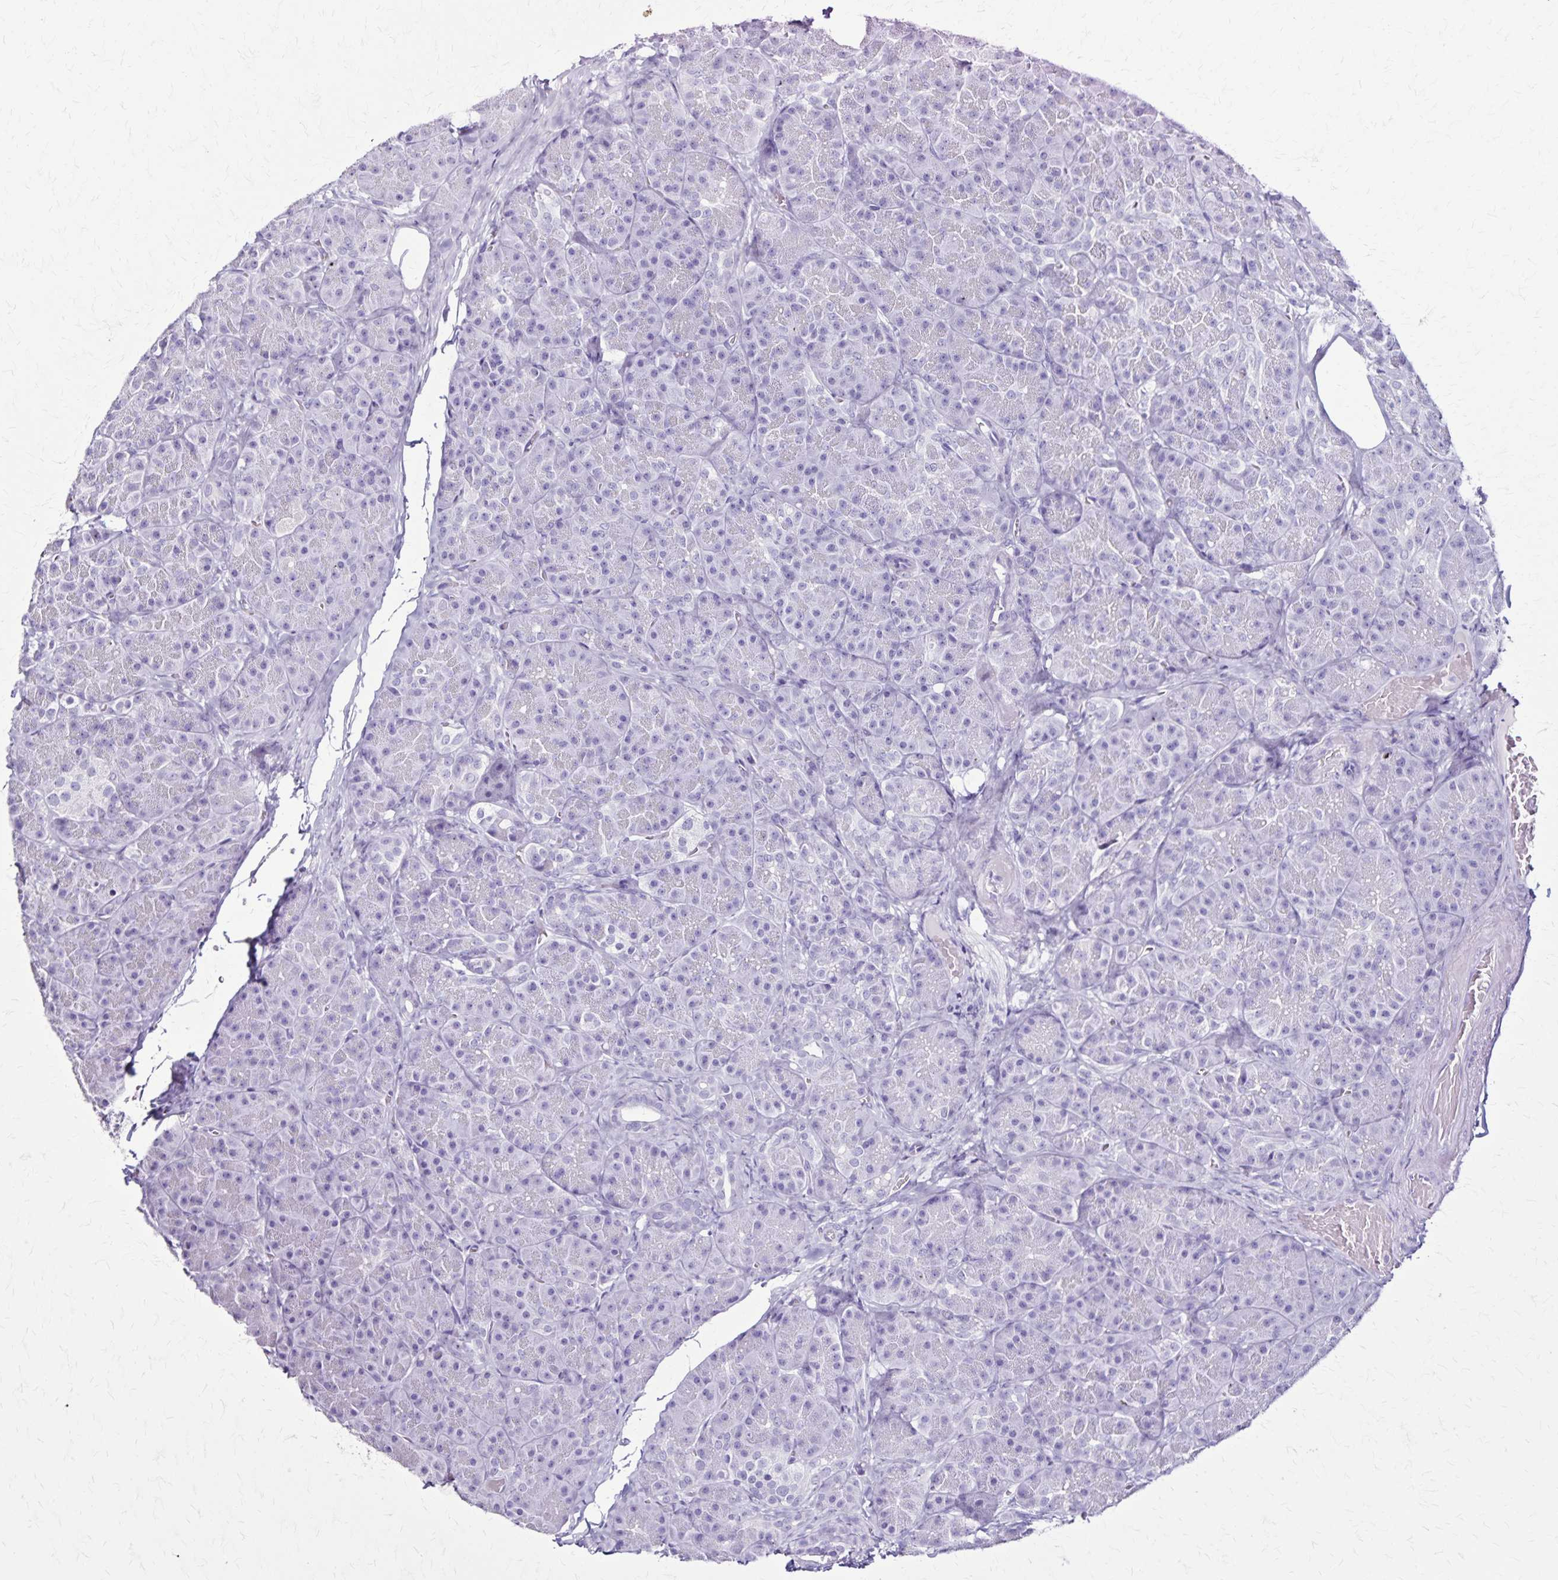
{"staining": {"intensity": "negative", "quantity": "none", "location": "none"}, "tissue": "pancreas", "cell_type": "Exocrine glandular cells", "image_type": "normal", "snomed": [{"axis": "morphology", "description": "Normal tissue, NOS"}, {"axis": "topography", "description": "Pancreas"}], "caption": "An immunohistochemistry (IHC) image of normal pancreas is shown. There is no staining in exocrine glandular cells of pancreas. The staining is performed using DAB (3,3'-diaminobenzidine) brown chromogen with nuclei counter-stained in using hematoxylin.", "gene": "KRT2", "patient": {"sex": "male", "age": 57}}